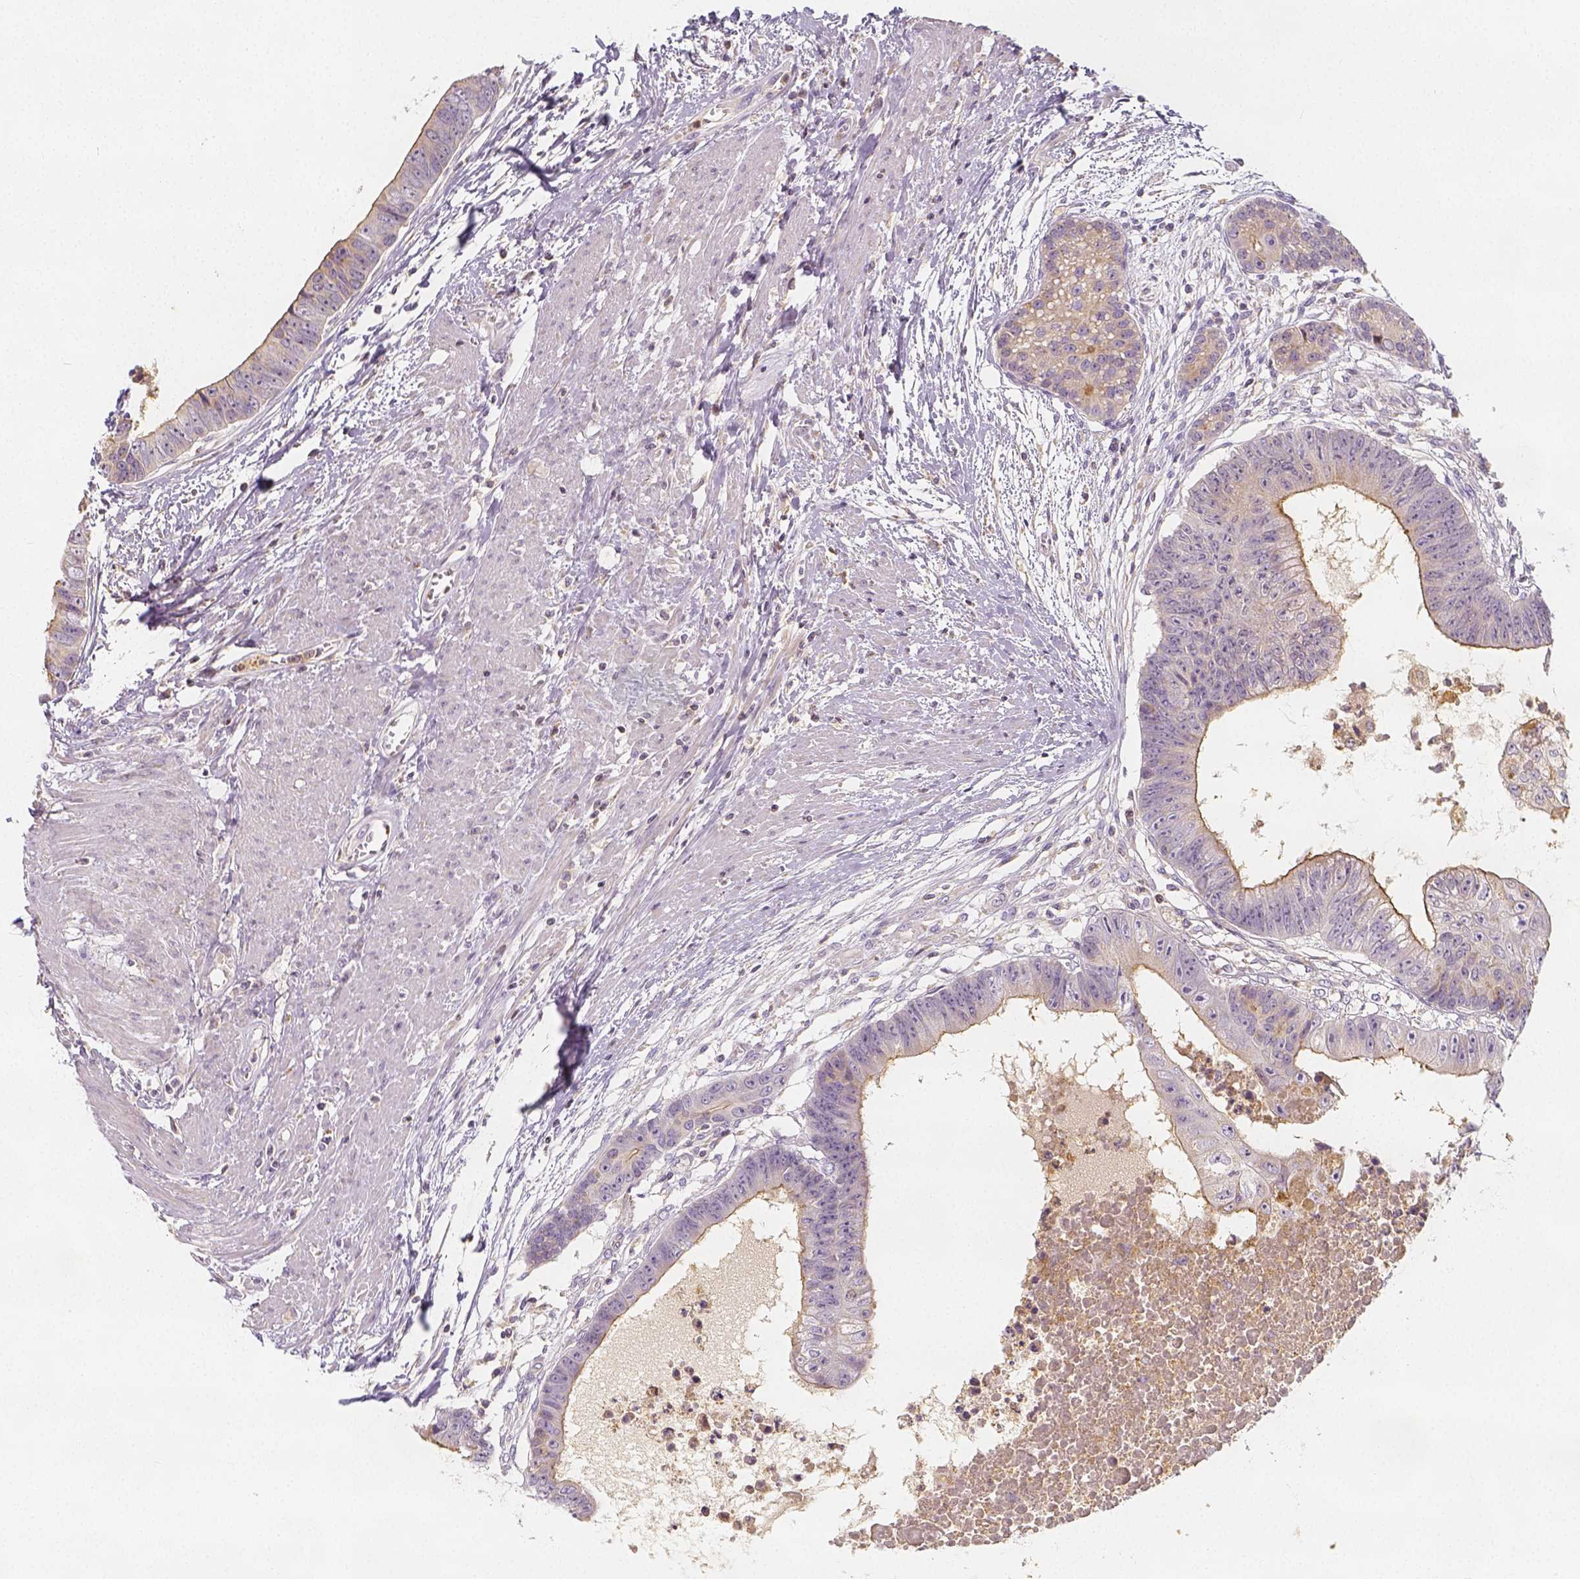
{"staining": {"intensity": "moderate", "quantity": "<25%", "location": "cytoplasmic/membranous"}, "tissue": "colorectal cancer", "cell_type": "Tumor cells", "image_type": "cancer", "snomed": [{"axis": "morphology", "description": "Adenocarcinoma, NOS"}, {"axis": "topography", "description": "Rectum"}], "caption": "About <25% of tumor cells in human colorectal cancer (adenocarcinoma) exhibit moderate cytoplasmic/membranous protein expression as visualized by brown immunohistochemical staining.", "gene": "PTPRJ", "patient": {"sex": "male", "age": 63}}